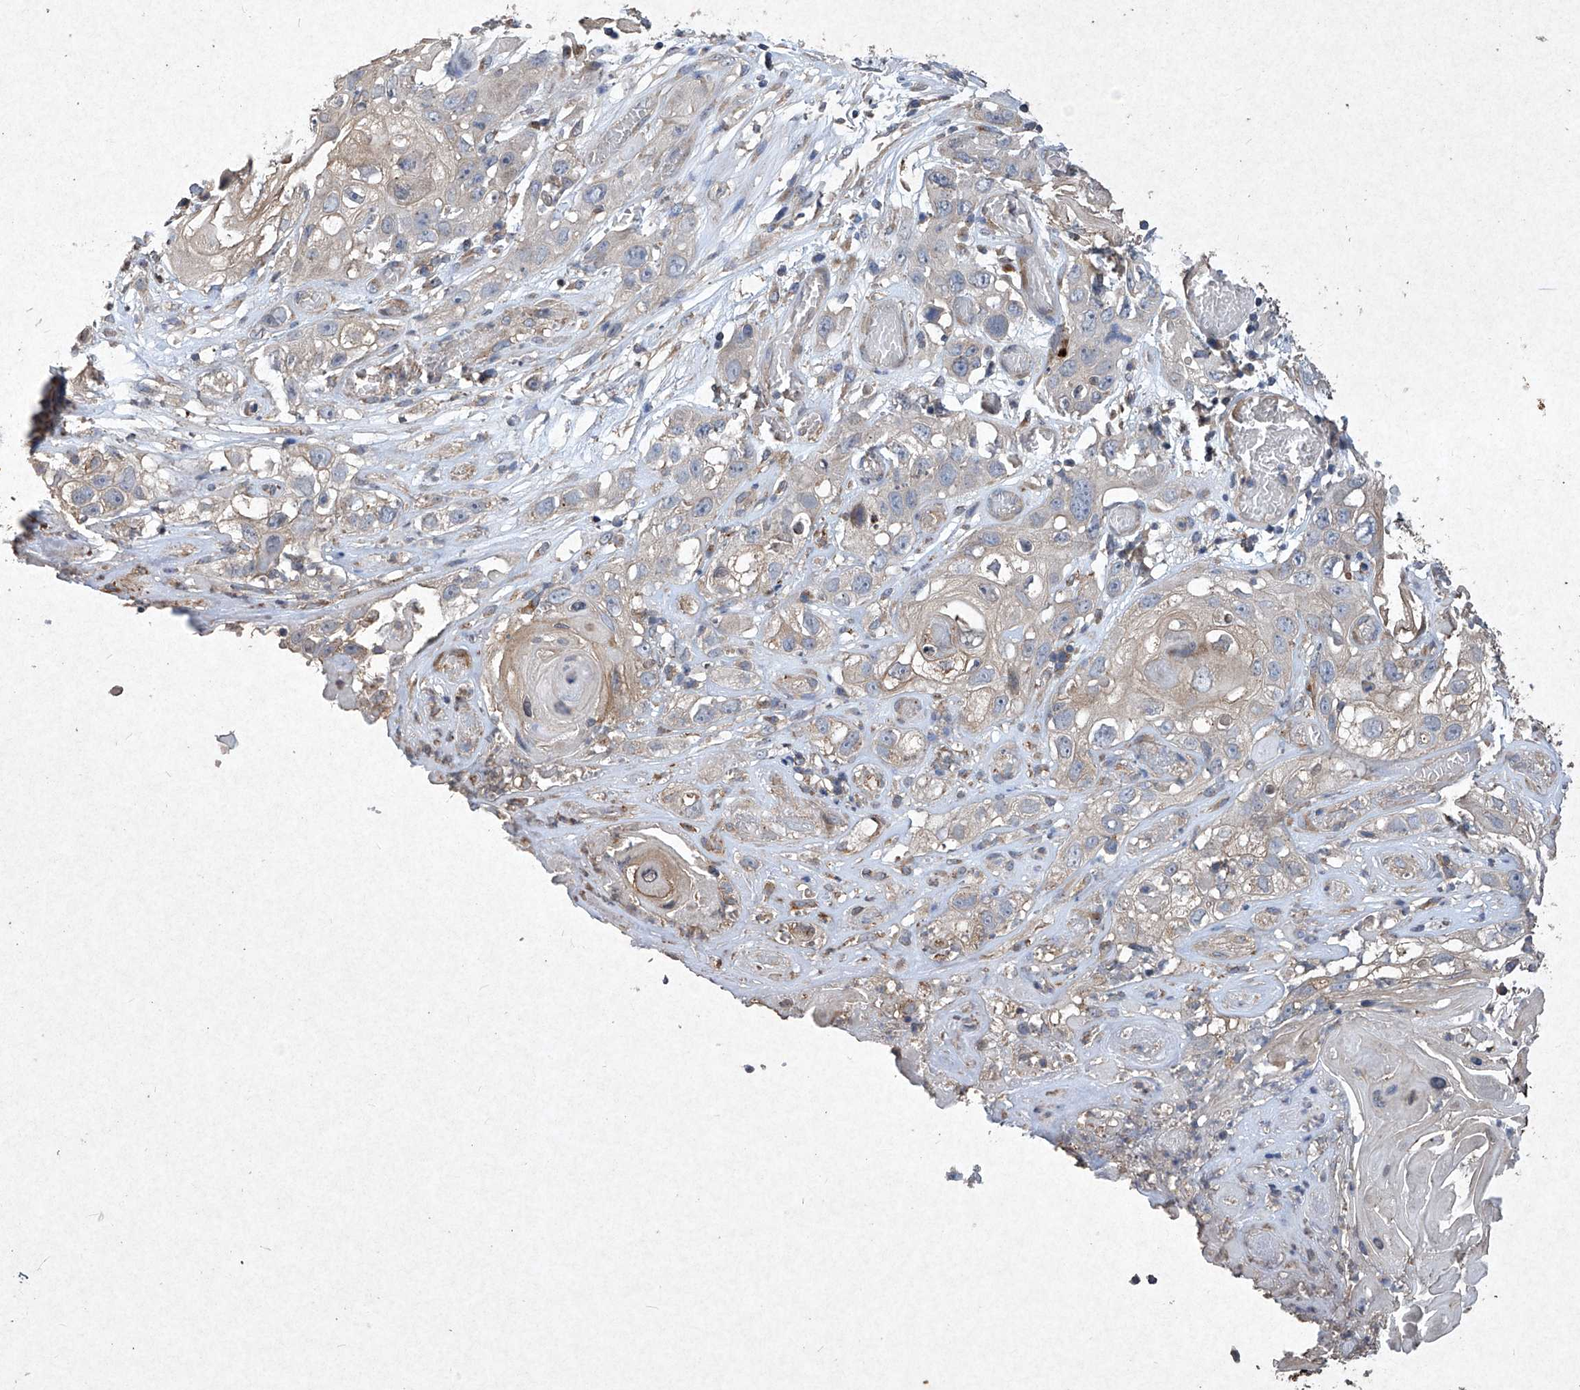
{"staining": {"intensity": "weak", "quantity": "<25%", "location": "cytoplasmic/membranous"}, "tissue": "skin cancer", "cell_type": "Tumor cells", "image_type": "cancer", "snomed": [{"axis": "morphology", "description": "Squamous cell carcinoma, NOS"}, {"axis": "topography", "description": "Skin"}], "caption": "Skin cancer was stained to show a protein in brown. There is no significant staining in tumor cells.", "gene": "MED16", "patient": {"sex": "male", "age": 55}}